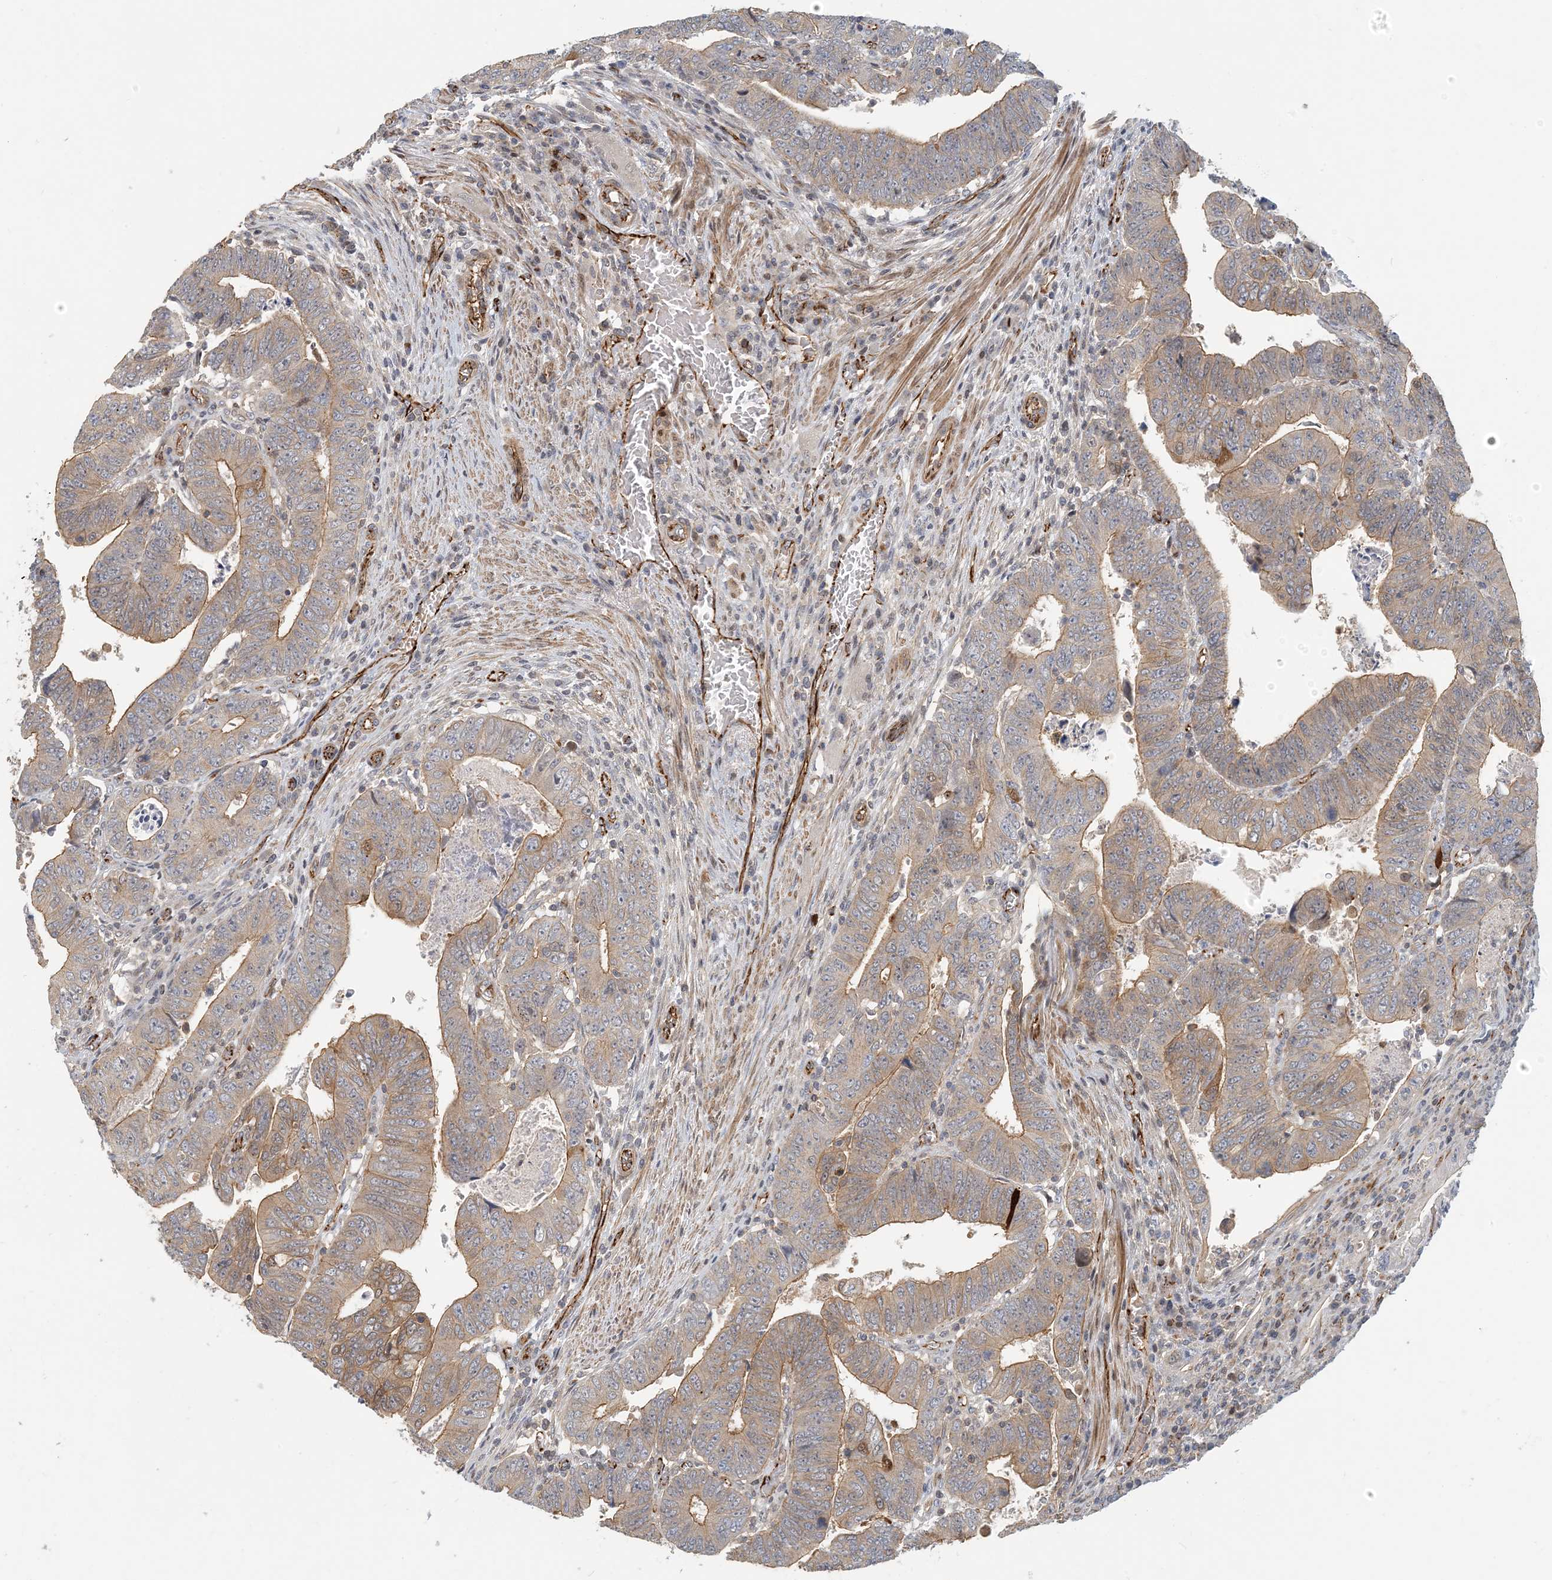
{"staining": {"intensity": "moderate", "quantity": "25%-75%", "location": "cytoplasmic/membranous"}, "tissue": "colorectal cancer", "cell_type": "Tumor cells", "image_type": "cancer", "snomed": [{"axis": "morphology", "description": "Normal tissue, NOS"}, {"axis": "morphology", "description": "Adenocarcinoma, NOS"}, {"axis": "topography", "description": "Rectum"}], "caption": "There is medium levels of moderate cytoplasmic/membranous positivity in tumor cells of colorectal adenocarcinoma, as demonstrated by immunohistochemical staining (brown color).", "gene": "MAPKBP1", "patient": {"sex": "female", "age": 65}}